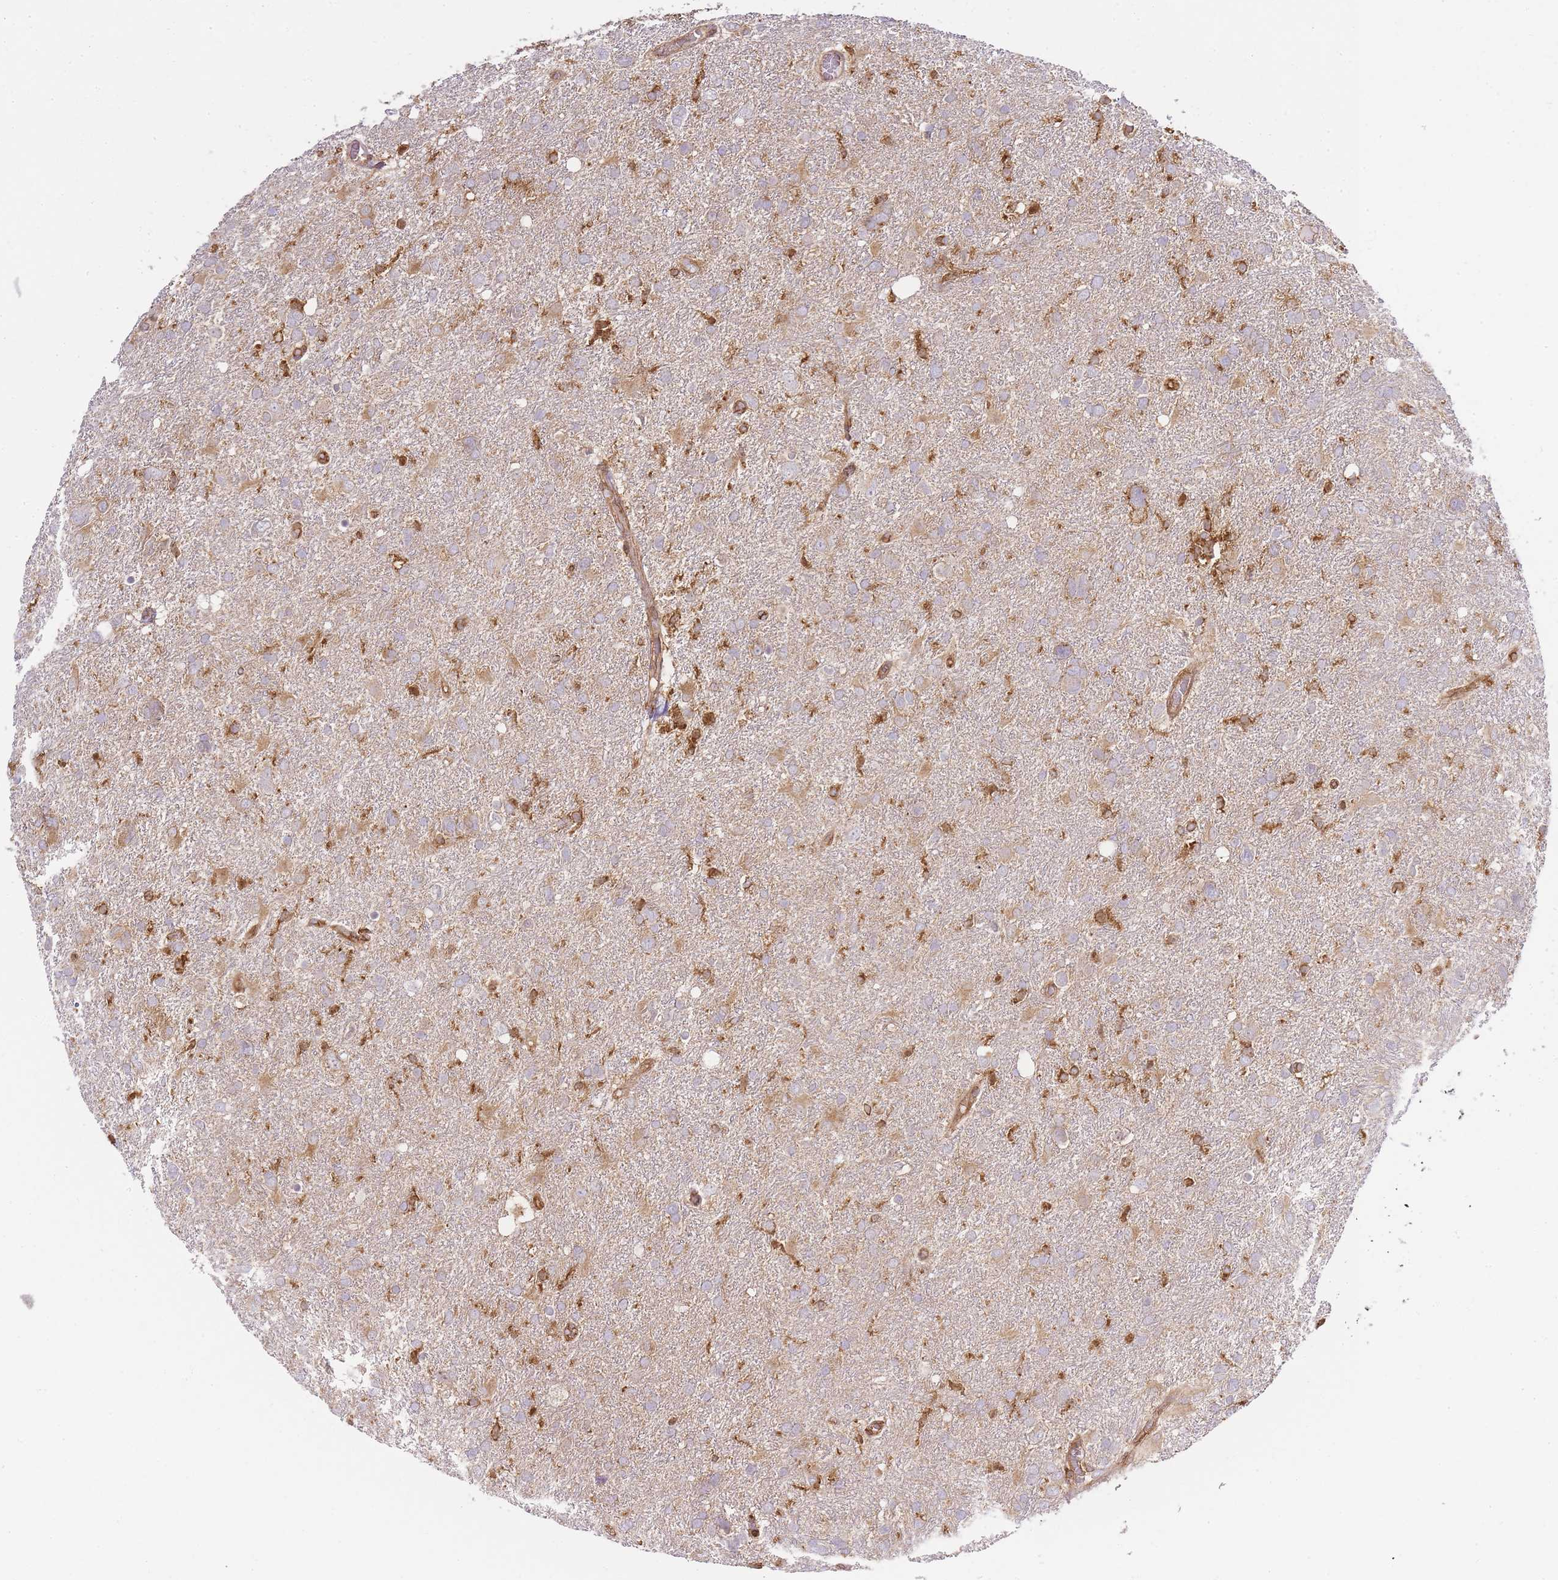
{"staining": {"intensity": "moderate", "quantity": "25%-75%", "location": "cytoplasmic/membranous"}, "tissue": "glioma", "cell_type": "Tumor cells", "image_type": "cancer", "snomed": [{"axis": "morphology", "description": "Glioma, malignant, High grade"}, {"axis": "topography", "description": "Brain"}], "caption": "Protein expression analysis of high-grade glioma (malignant) displays moderate cytoplasmic/membranous positivity in approximately 25%-75% of tumor cells.", "gene": "MSN", "patient": {"sex": "male", "age": 61}}